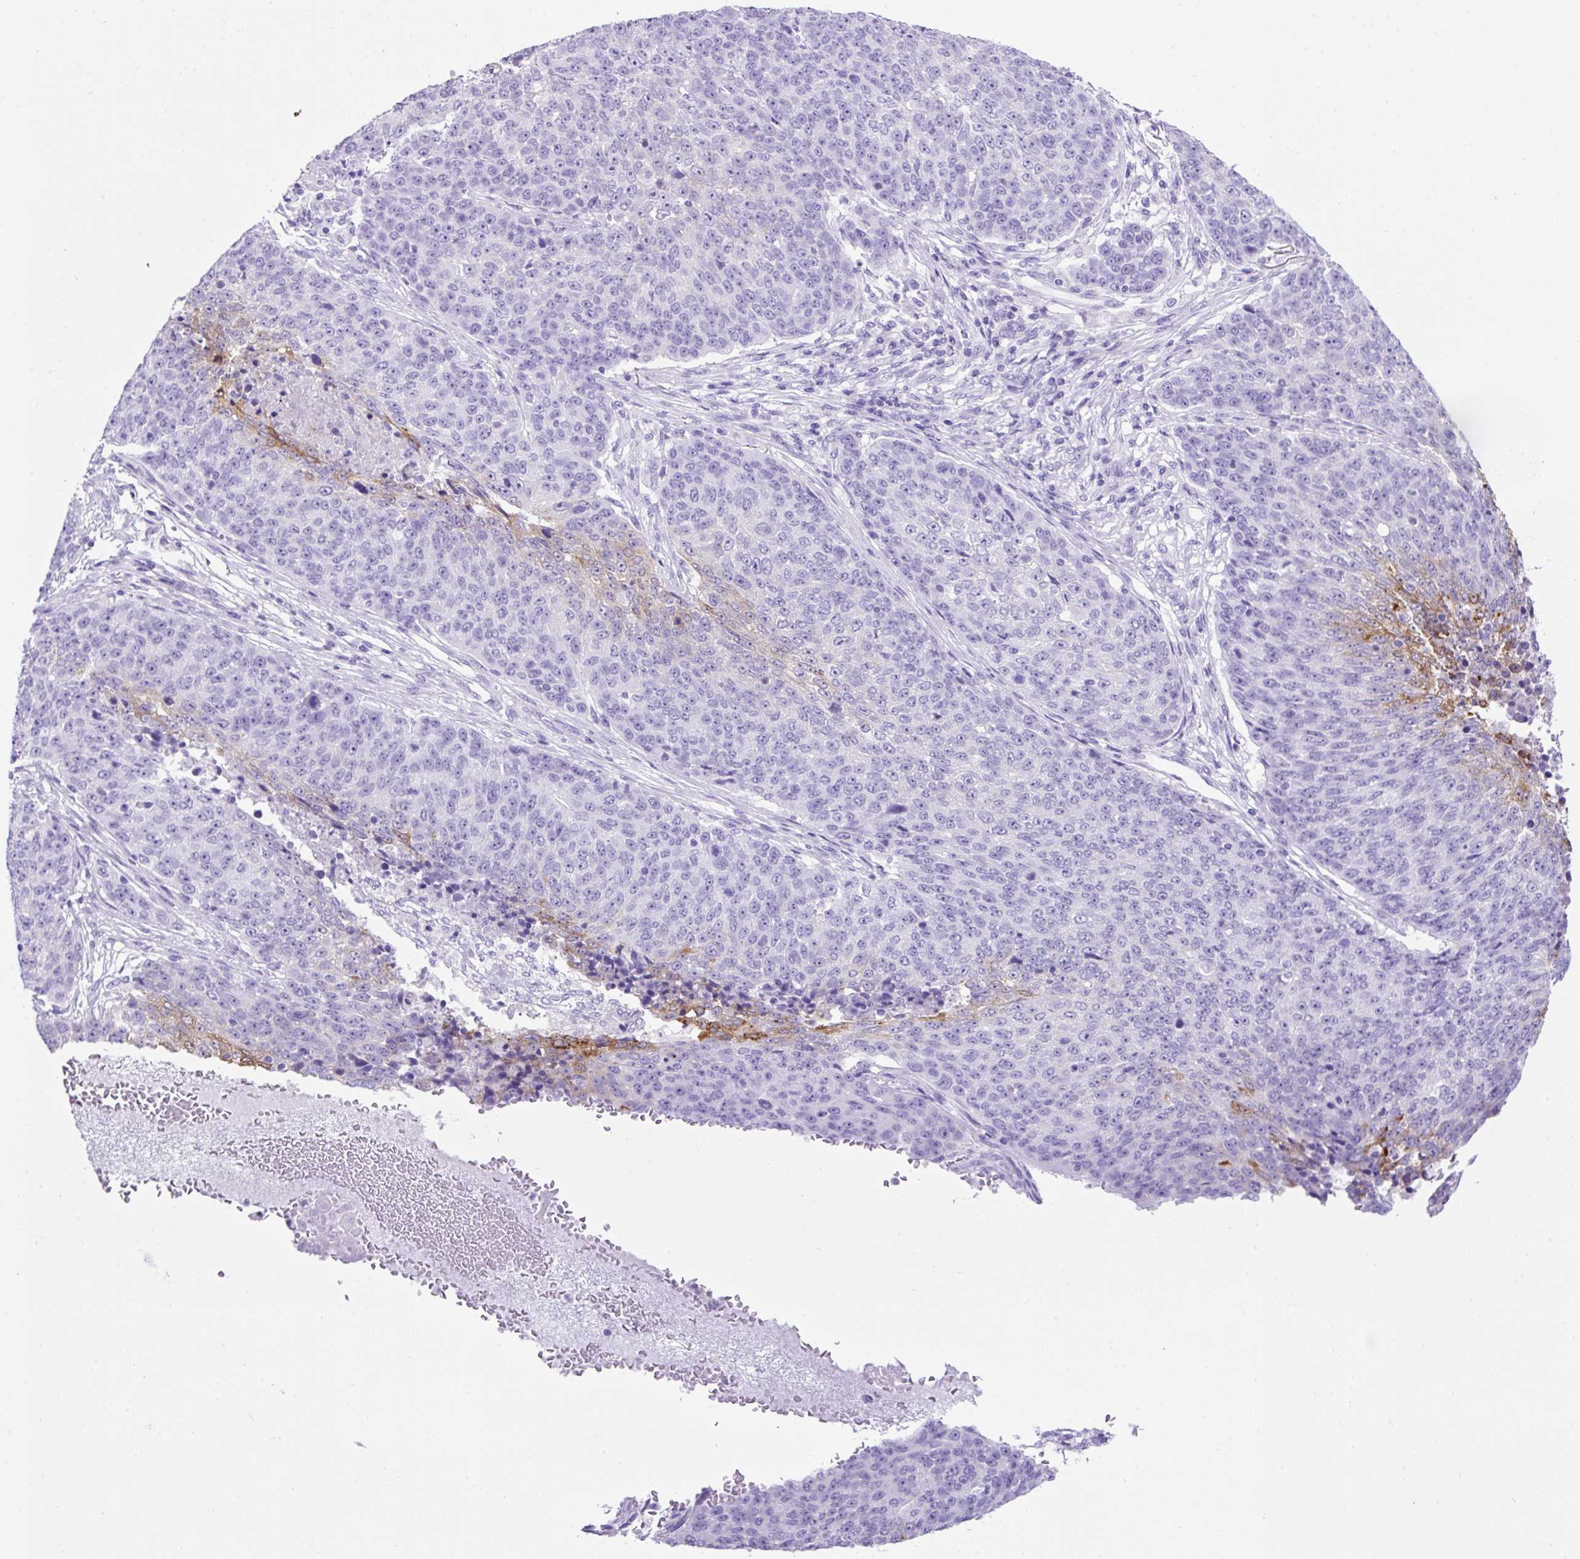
{"staining": {"intensity": "moderate", "quantity": "<25%", "location": "cytoplasmic/membranous"}, "tissue": "lung cancer", "cell_type": "Tumor cells", "image_type": "cancer", "snomed": [{"axis": "morphology", "description": "Normal tissue, NOS"}, {"axis": "morphology", "description": "Squamous cell carcinoma, NOS"}, {"axis": "topography", "description": "Lymph node"}, {"axis": "topography", "description": "Lung"}], "caption": "Protein expression analysis of squamous cell carcinoma (lung) demonstrates moderate cytoplasmic/membranous positivity in about <25% of tumor cells. Immunohistochemistry stains the protein of interest in brown and the nuclei are stained blue.", "gene": "KRT12", "patient": {"sex": "male", "age": 66}}